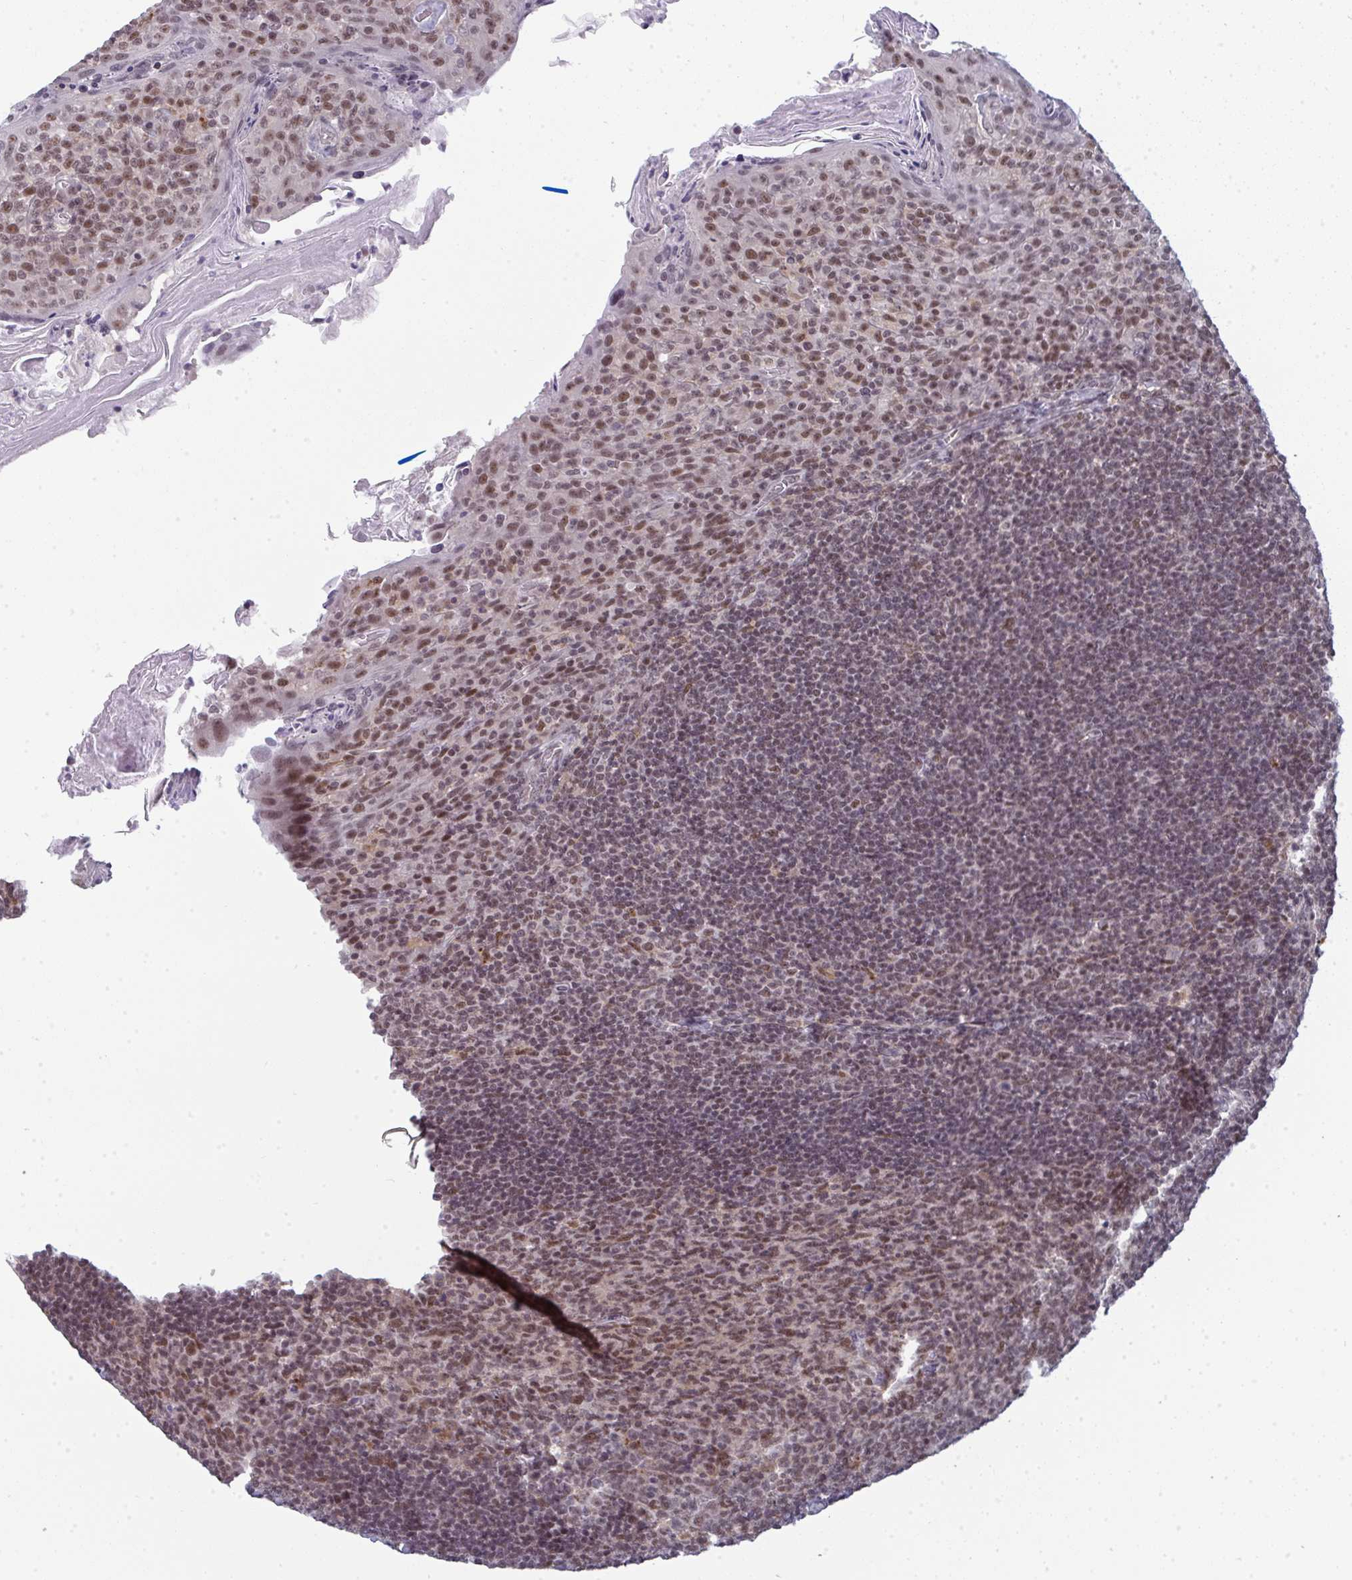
{"staining": {"intensity": "weak", "quantity": ">75%", "location": "nuclear"}, "tissue": "tonsil", "cell_type": "Germinal center cells", "image_type": "normal", "snomed": [{"axis": "morphology", "description": "Normal tissue, NOS"}, {"axis": "topography", "description": "Tonsil"}], "caption": "Tonsil stained with DAB IHC reveals low levels of weak nuclear staining in about >75% of germinal center cells. The protein is stained brown, and the nuclei are stained in blue (DAB (3,3'-diaminobenzidine) IHC with brightfield microscopy, high magnification).", "gene": "ATF1", "patient": {"sex": "female", "age": 10}}